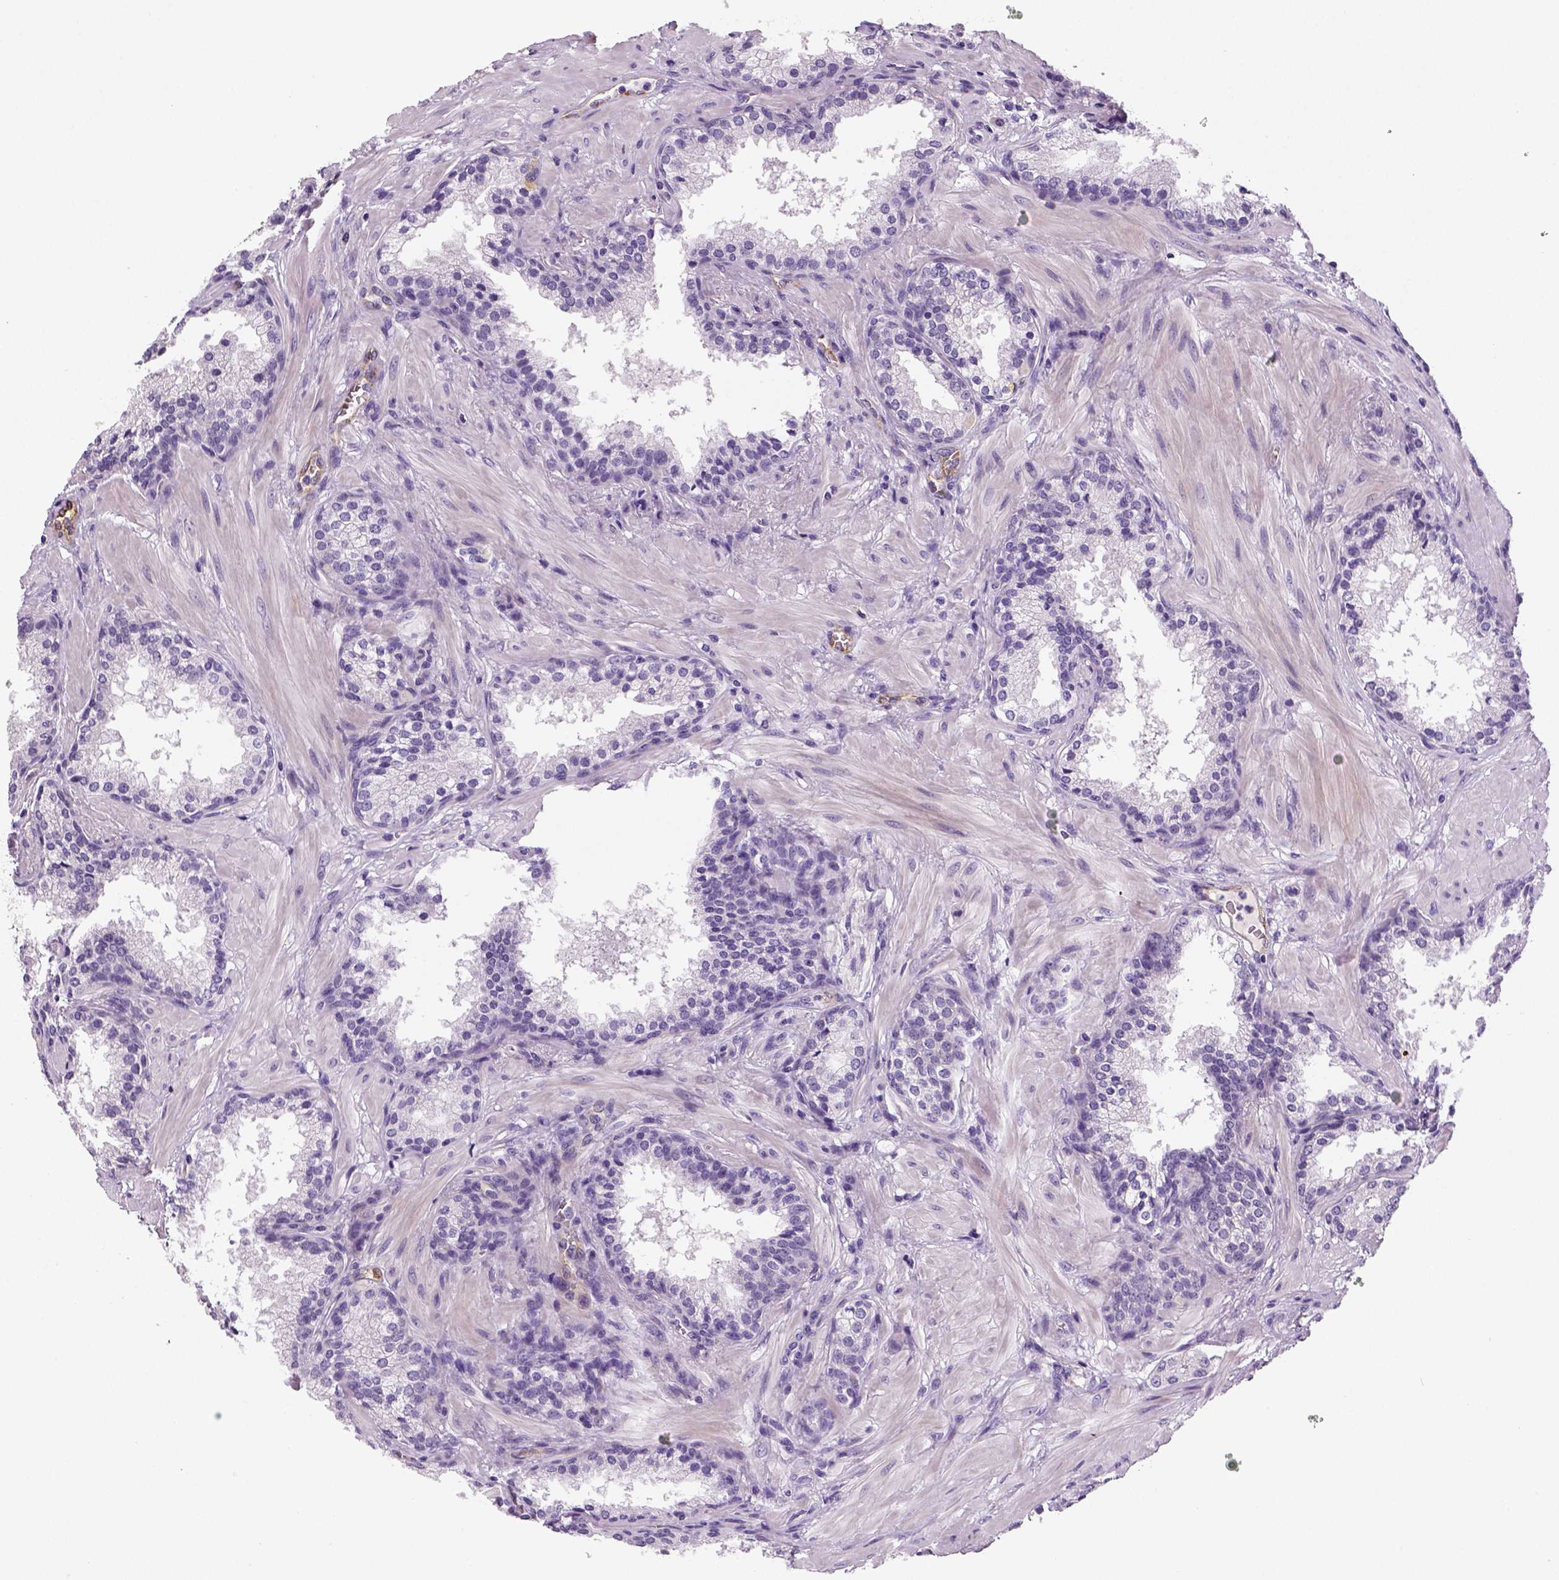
{"staining": {"intensity": "negative", "quantity": "none", "location": "none"}, "tissue": "prostate cancer", "cell_type": "Tumor cells", "image_type": "cancer", "snomed": [{"axis": "morphology", "description": "Adenocarcinoma, Low grade"}, {"axis": "topography", "description": "Prostate"}], "caption": "There is no significant expression in tumor cells of prostate adenocarcinoma (low-grade). (DAB (3,3'-diaminobenzidine) IHC, high magnification).", "gene": "TSPAN7", "patient": {"sex": "male", "age": 56}}